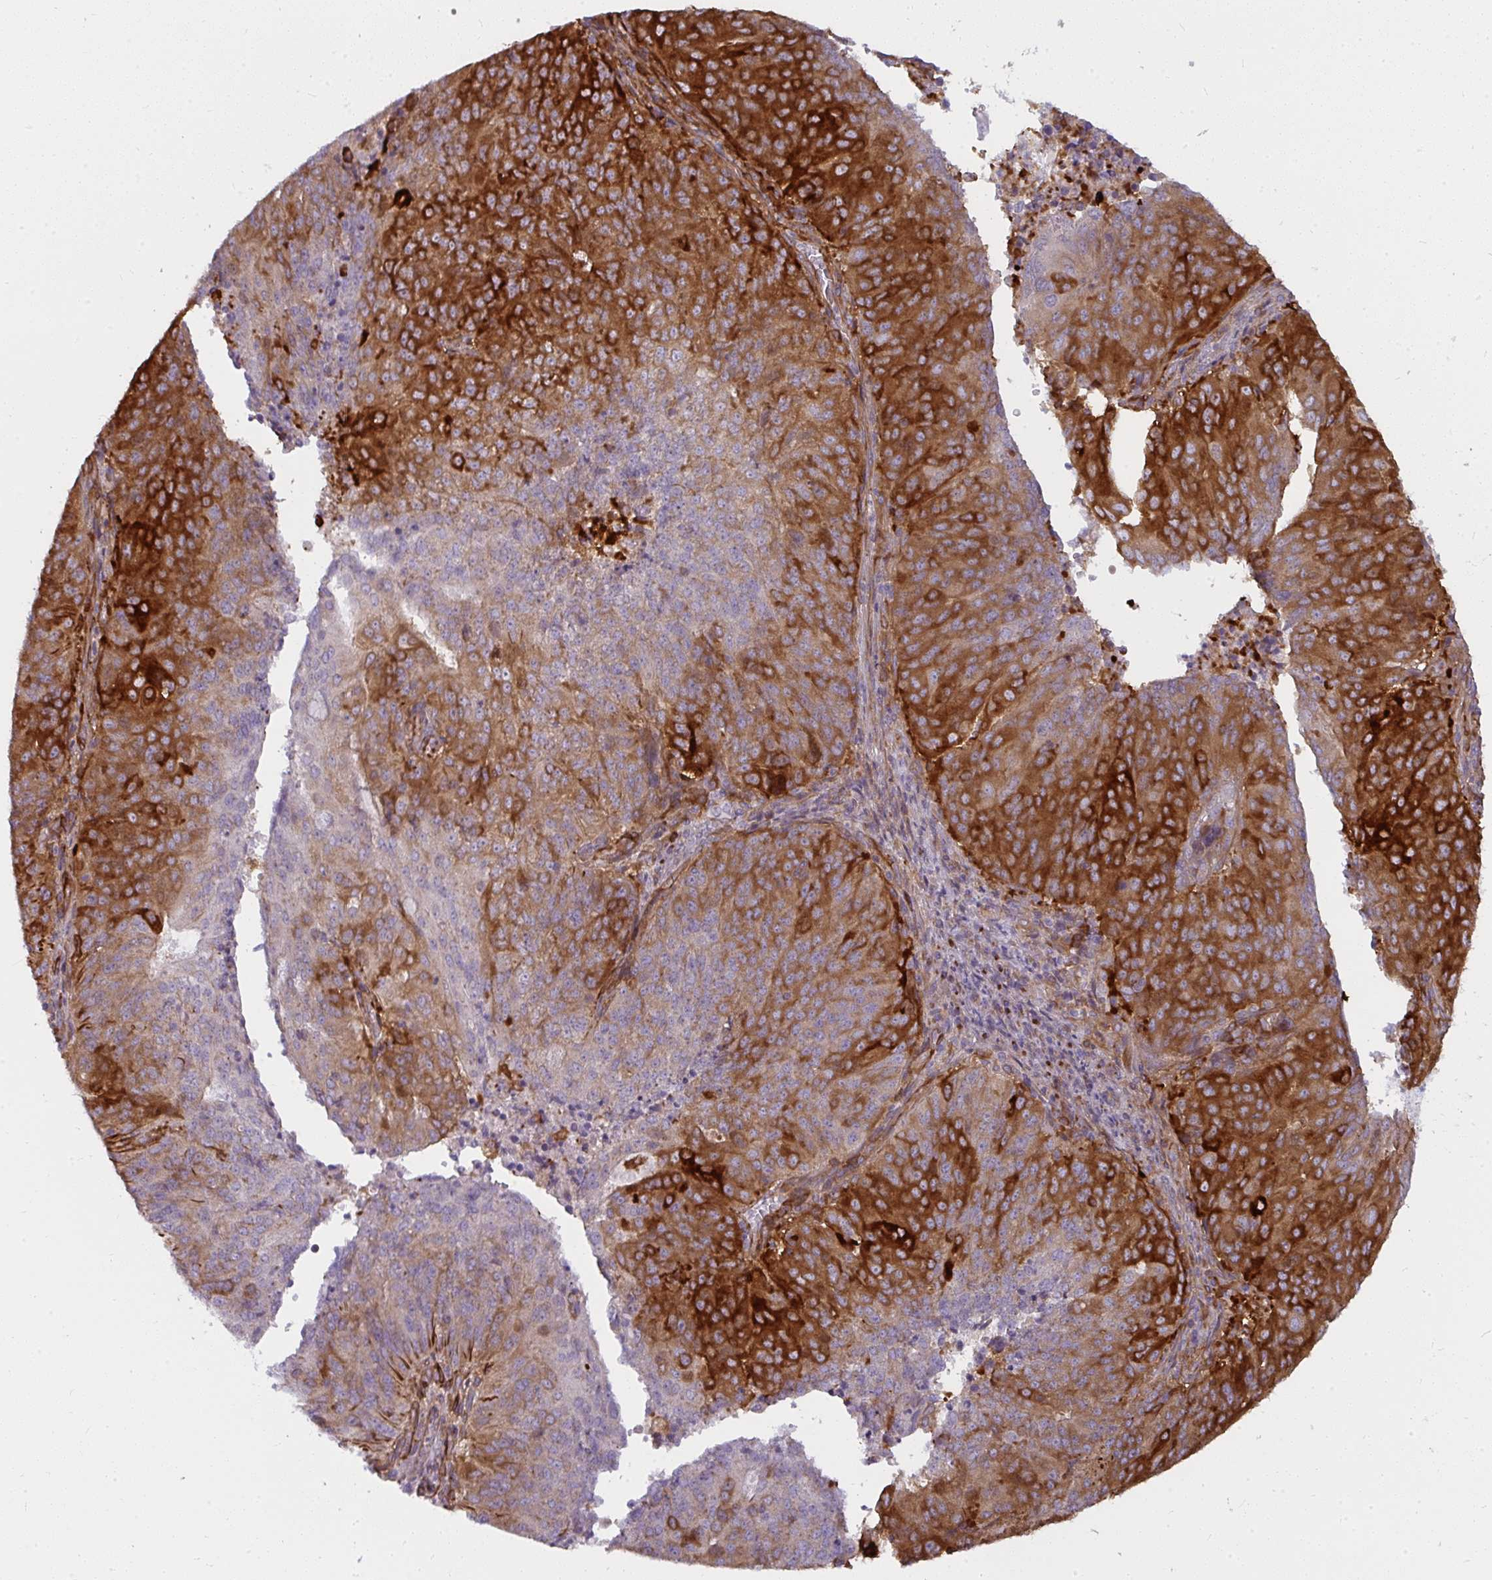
{"staining": {"intensity": "strong", "quantity": ">75%", "location": "cytoplasmic/membranous"}, "tissue": "endometrial cancer", "cell_type": "Tumor cells", "image_type": "cancer", "snomed": [{"axis": "morphology", "description": "Adenocarcinoma, NOS"}, {"axis": "topography", "description": "Endometrium"}], "caption": "Endometrial cancer stained with immunohistochemistry (IHC) shows strong cytoplasmic/membranous staining in approximately >75% of tumor cells.", "gene": "IFIT3", "patient": {"sex": "female", "age": 82}}